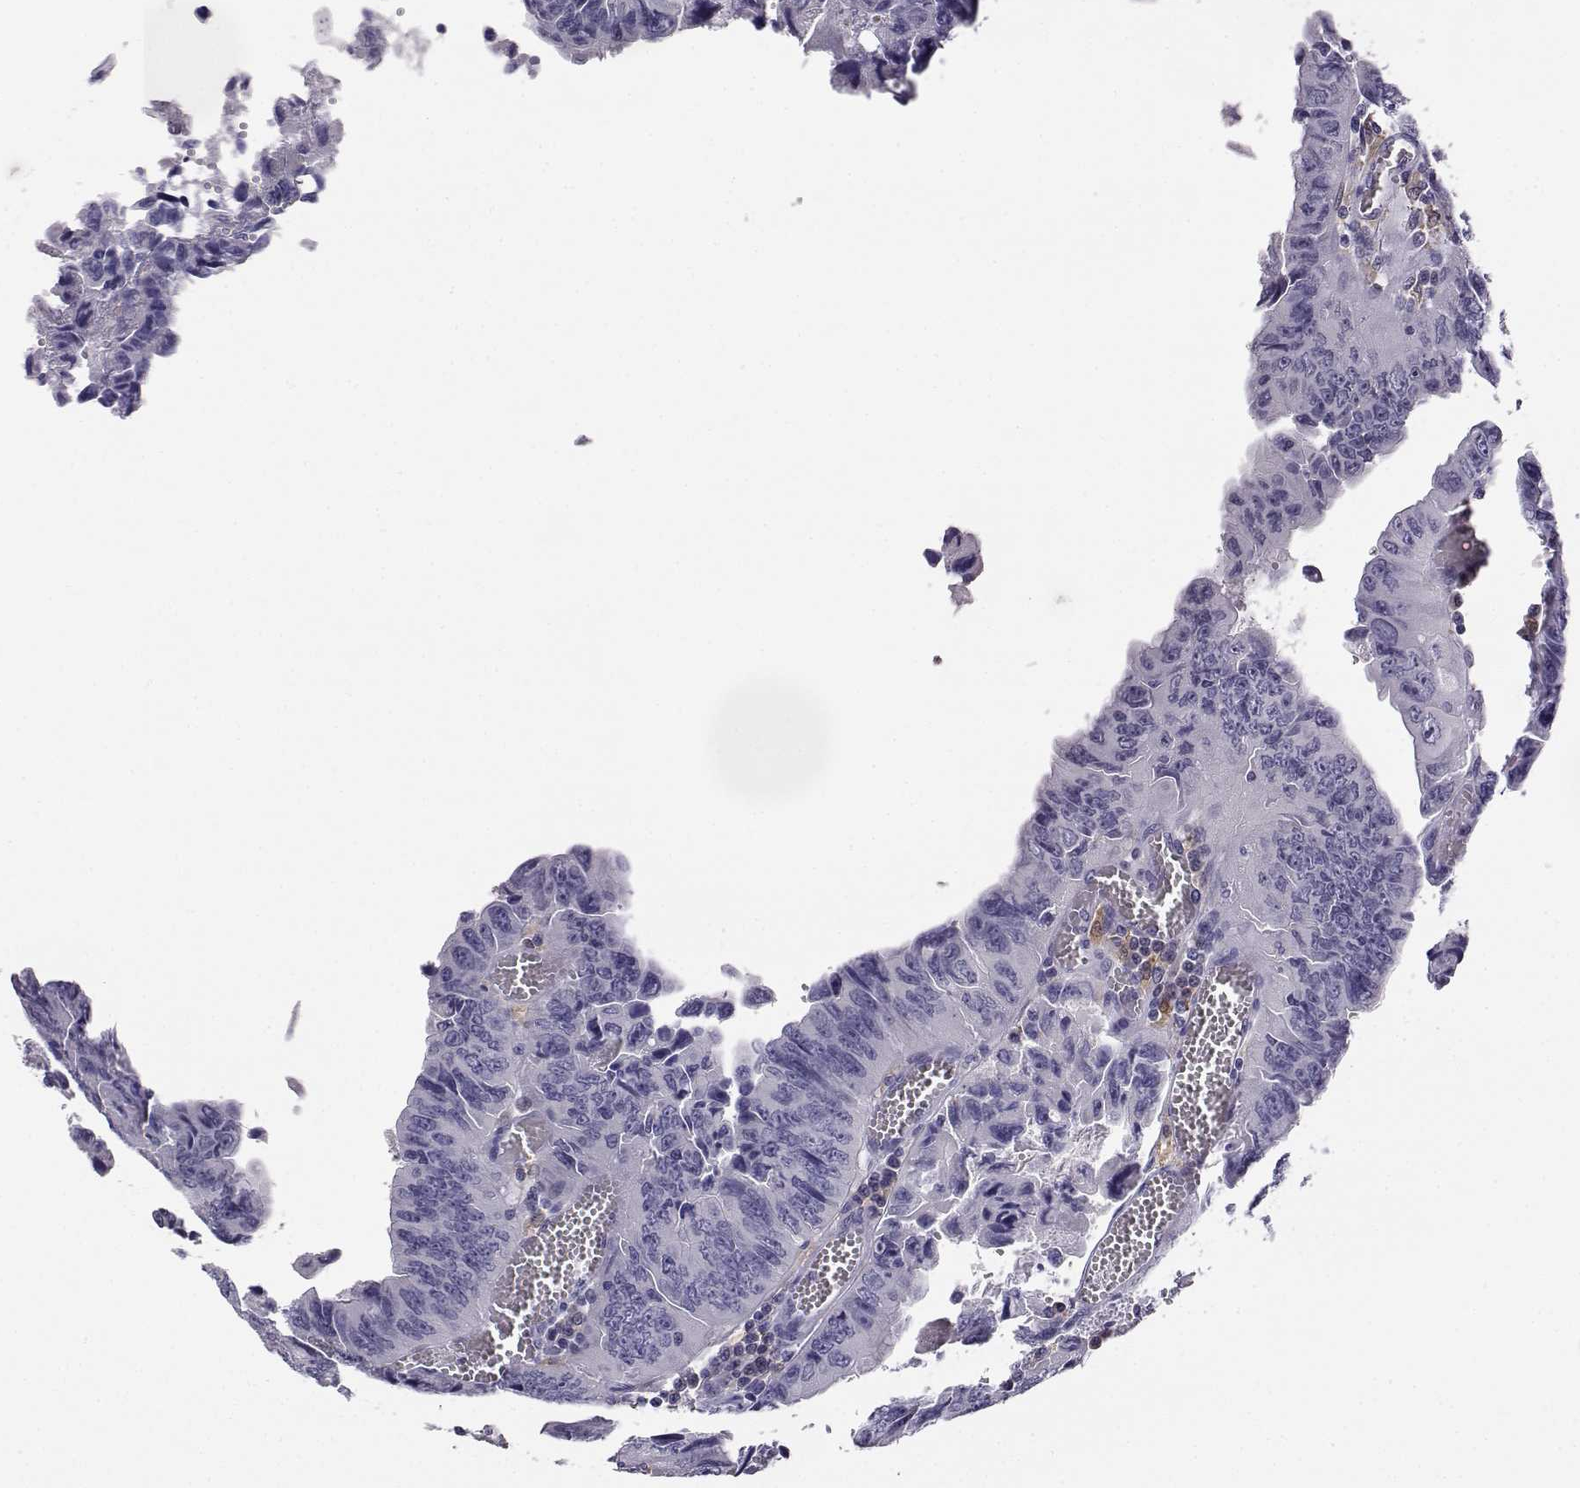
{"staining": {"intensity": "negative", "quantity": "none", "location": "none"}, "tissue": "colorectal cancer", "cell_type": "Tumor cells", "image_type": "cancer", "snomed": [{"axis": "morphology", "description": "Adenocarcinoma, NOS"}, {"axis": "topography", "description": "Colon"}], "caption": "The photomicrograph demonstrates no staining of tumor cells in colorectal cancer (adenocarcinoma). (Stains: DAB (3,3'-diaminobenzidine) immunohistochemistry (IHC) with hematoxylin counter stain, Microscopy: brightfield microscopy at high magnification).", "gene": "AKR1B1", "patient": {"sex": "female", "age": 84}}